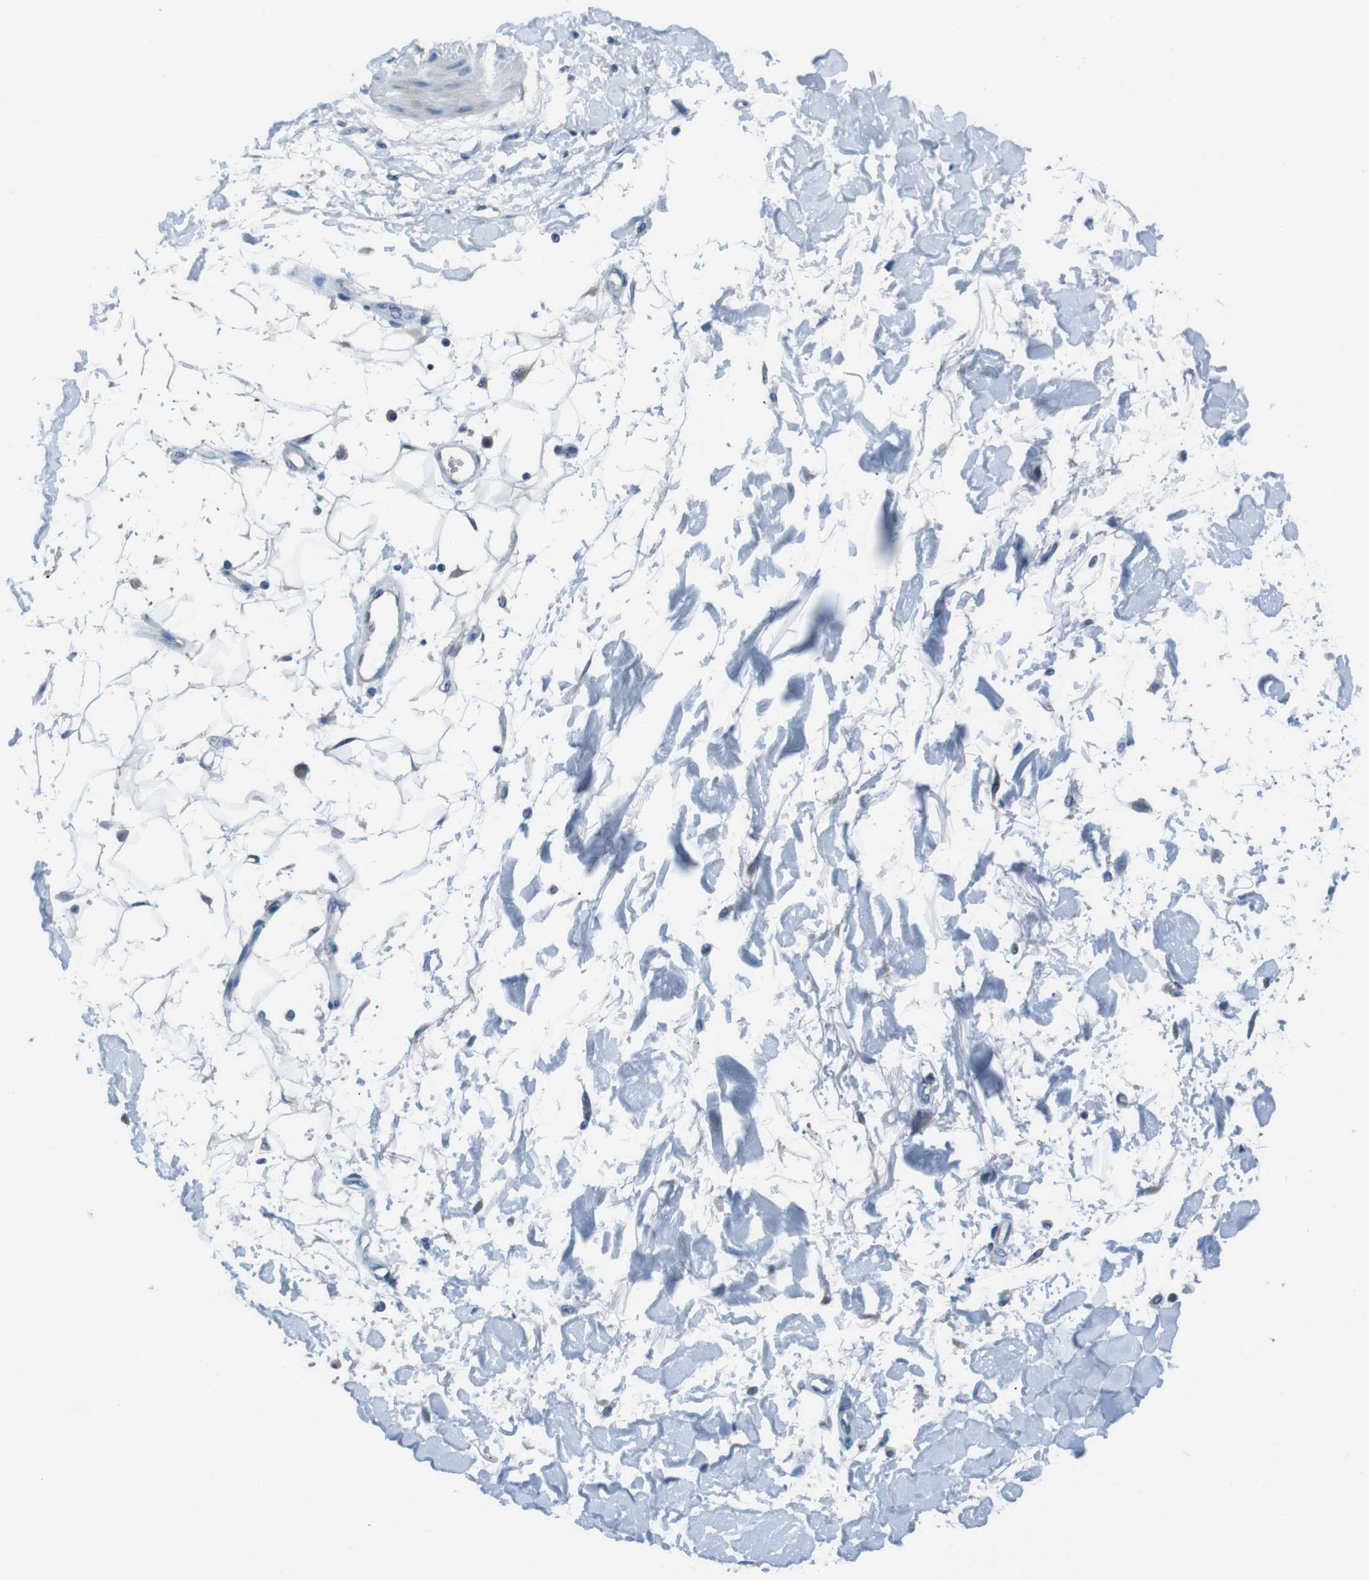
{"staining": {"intensity": "negative", "quantity": "none", "location": "none"}, "tissue": "adipose tissue", "cell_type": "Adipocytes", "image_type": "normal", "snomed": [{"axis": "morphology", "description": "Squamous cell carcinoma, NOS"}, {"axis": "topography", "description": "Skin"}], "caption": "High power microscopy micrograph of an immunohistochemistry histopathology image of unremarkable adipose tissue, revealing no significant expression in adipocytes. (DAB immunohistochemistry (IHC) with hematoxylin counter stain).", "gene": "NANOS2", "patient": {"sex": "male", "age": 83}}